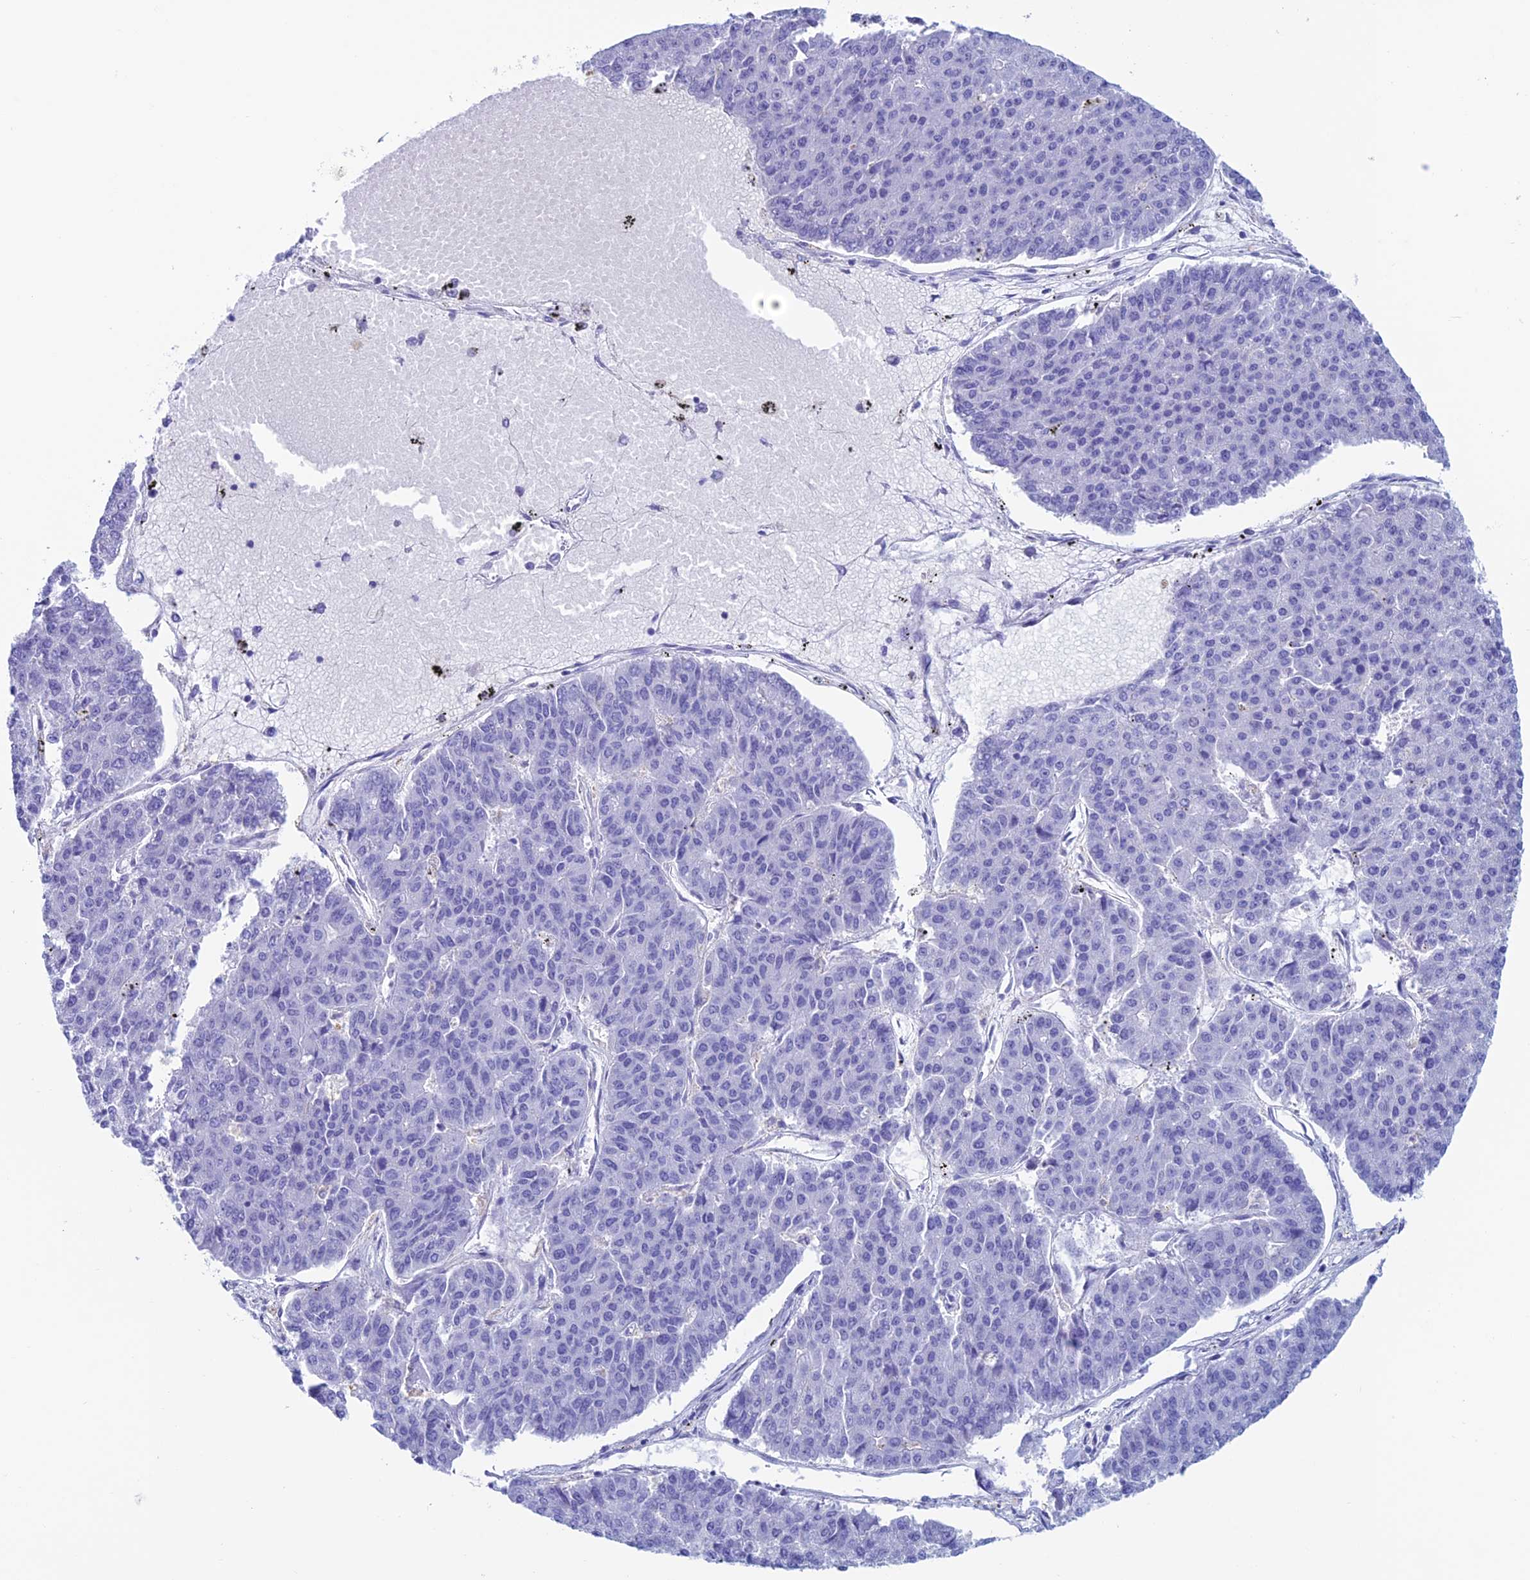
{"staining": {"intensity": "negative", "quantity": "none", "location": "none"}, "tissue": "pancreatic cancer", "cell_type": "Tumor cells", "image_type": "cancer", "snomed": [{"axis": "morphology", "description": "Adenocarcinoma, NOS"}, {"axis": "topography", "description": "Pancreas"}], "caption": "An IHC micrograph of pancreatic adenocarcinoma is shown. There is no staining in tumor cells of pancreatic adenocarcinoma.", "gene": "KCNK17", "patient": {"sex": "male", "age": 50}}